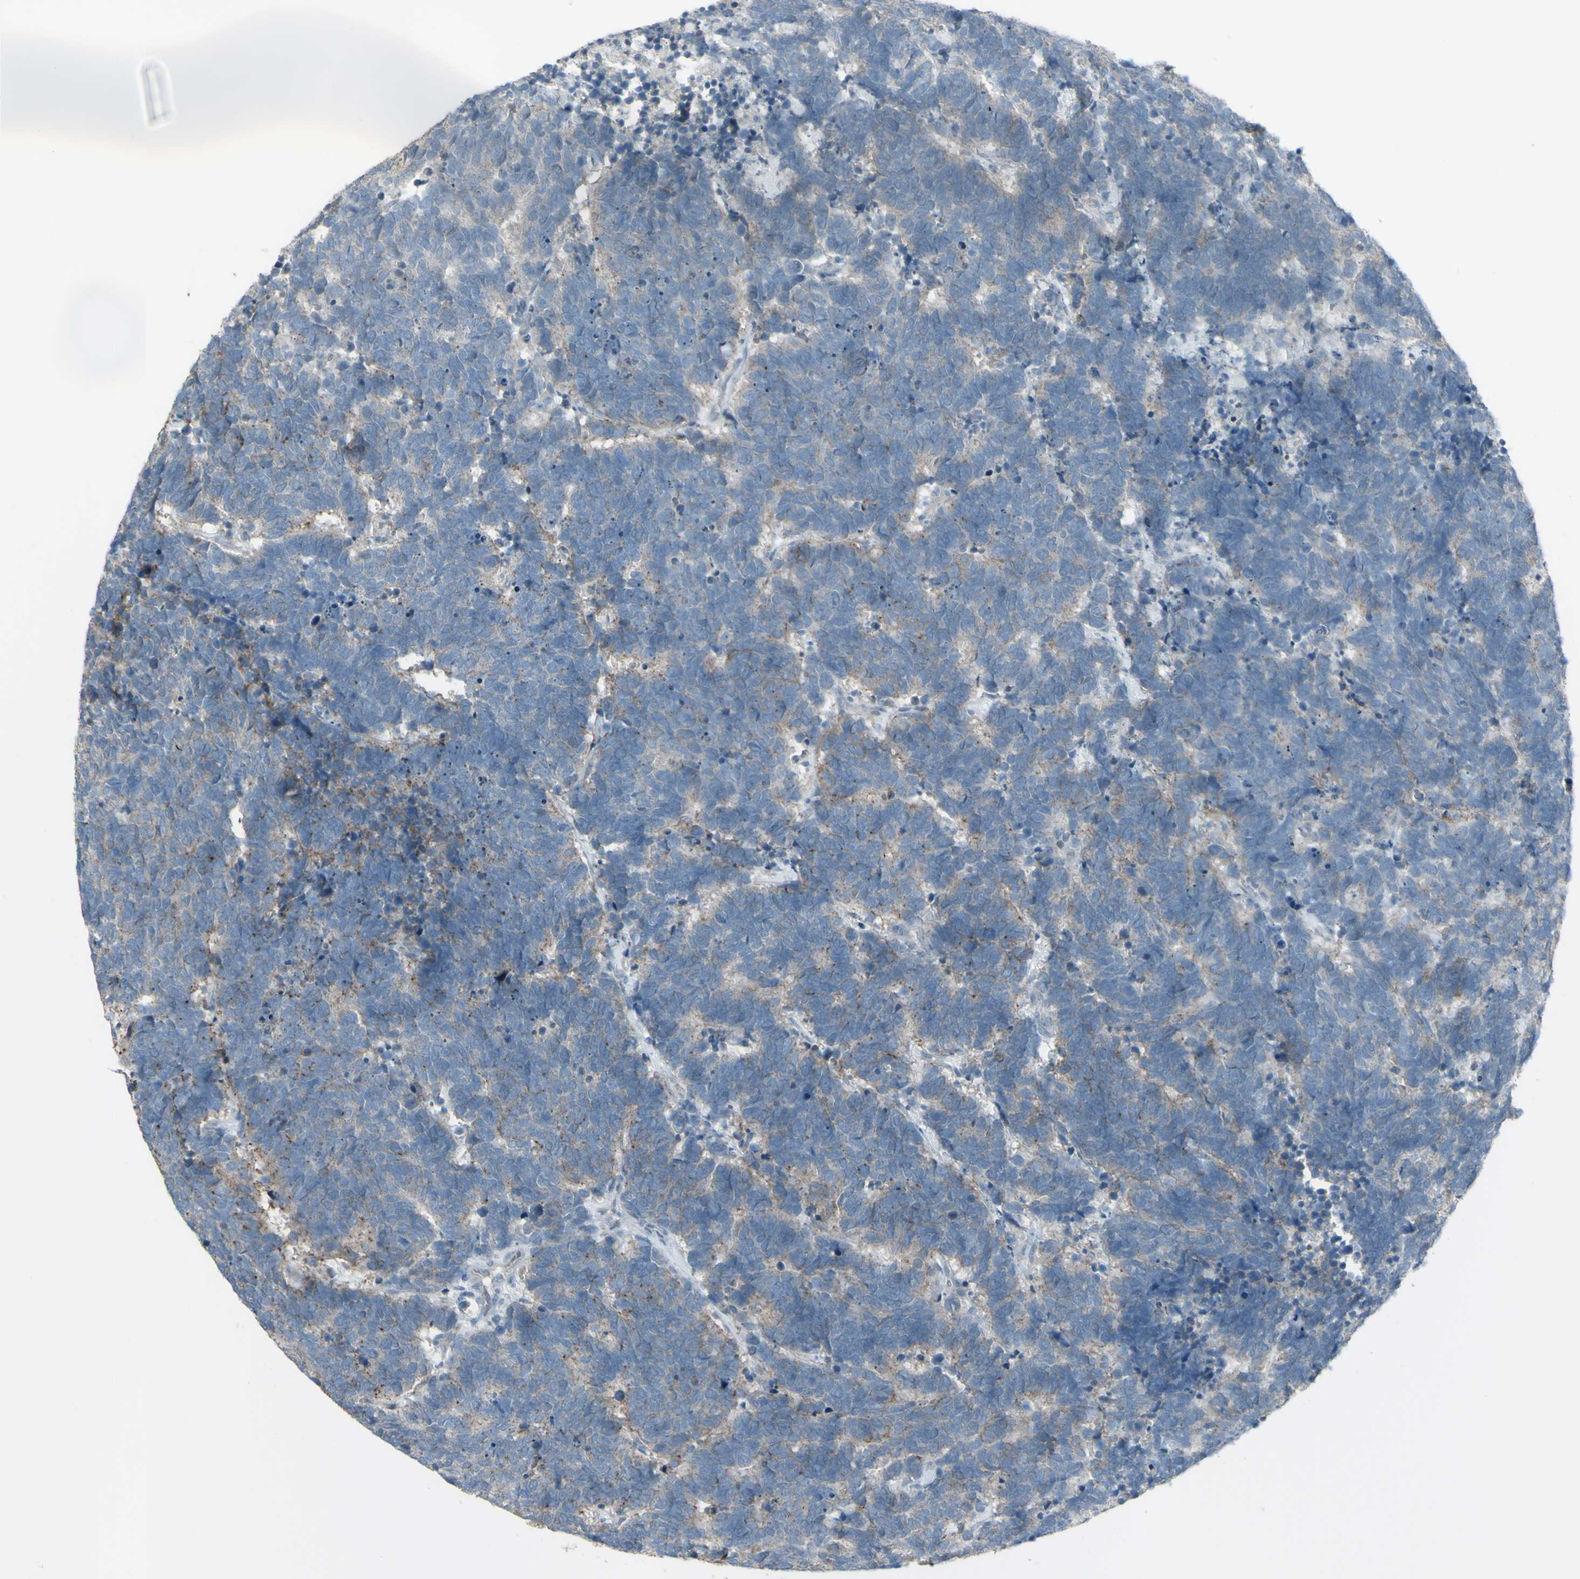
{"staining": {"intensity": "negative", "quantity": "none", "location": "none"}, "tissue": "carcinoid", "cell_type": "Tumor cells", "image_type": "cancer", "snomed": [{"axis": "morphology", "description": "Carcinoma, NOS"}, {"axis": "morphology", "description": "Carcinoid, malignant, NOS"}, {"axis": "topography", "description": "Urinary bladder"}], "caption": "Carcinoid stained for a protein using immunohistochemistry displays no expression tumor cells.", "gene": "FXYD3", "patient": {"sex": "male", "age": 57}}